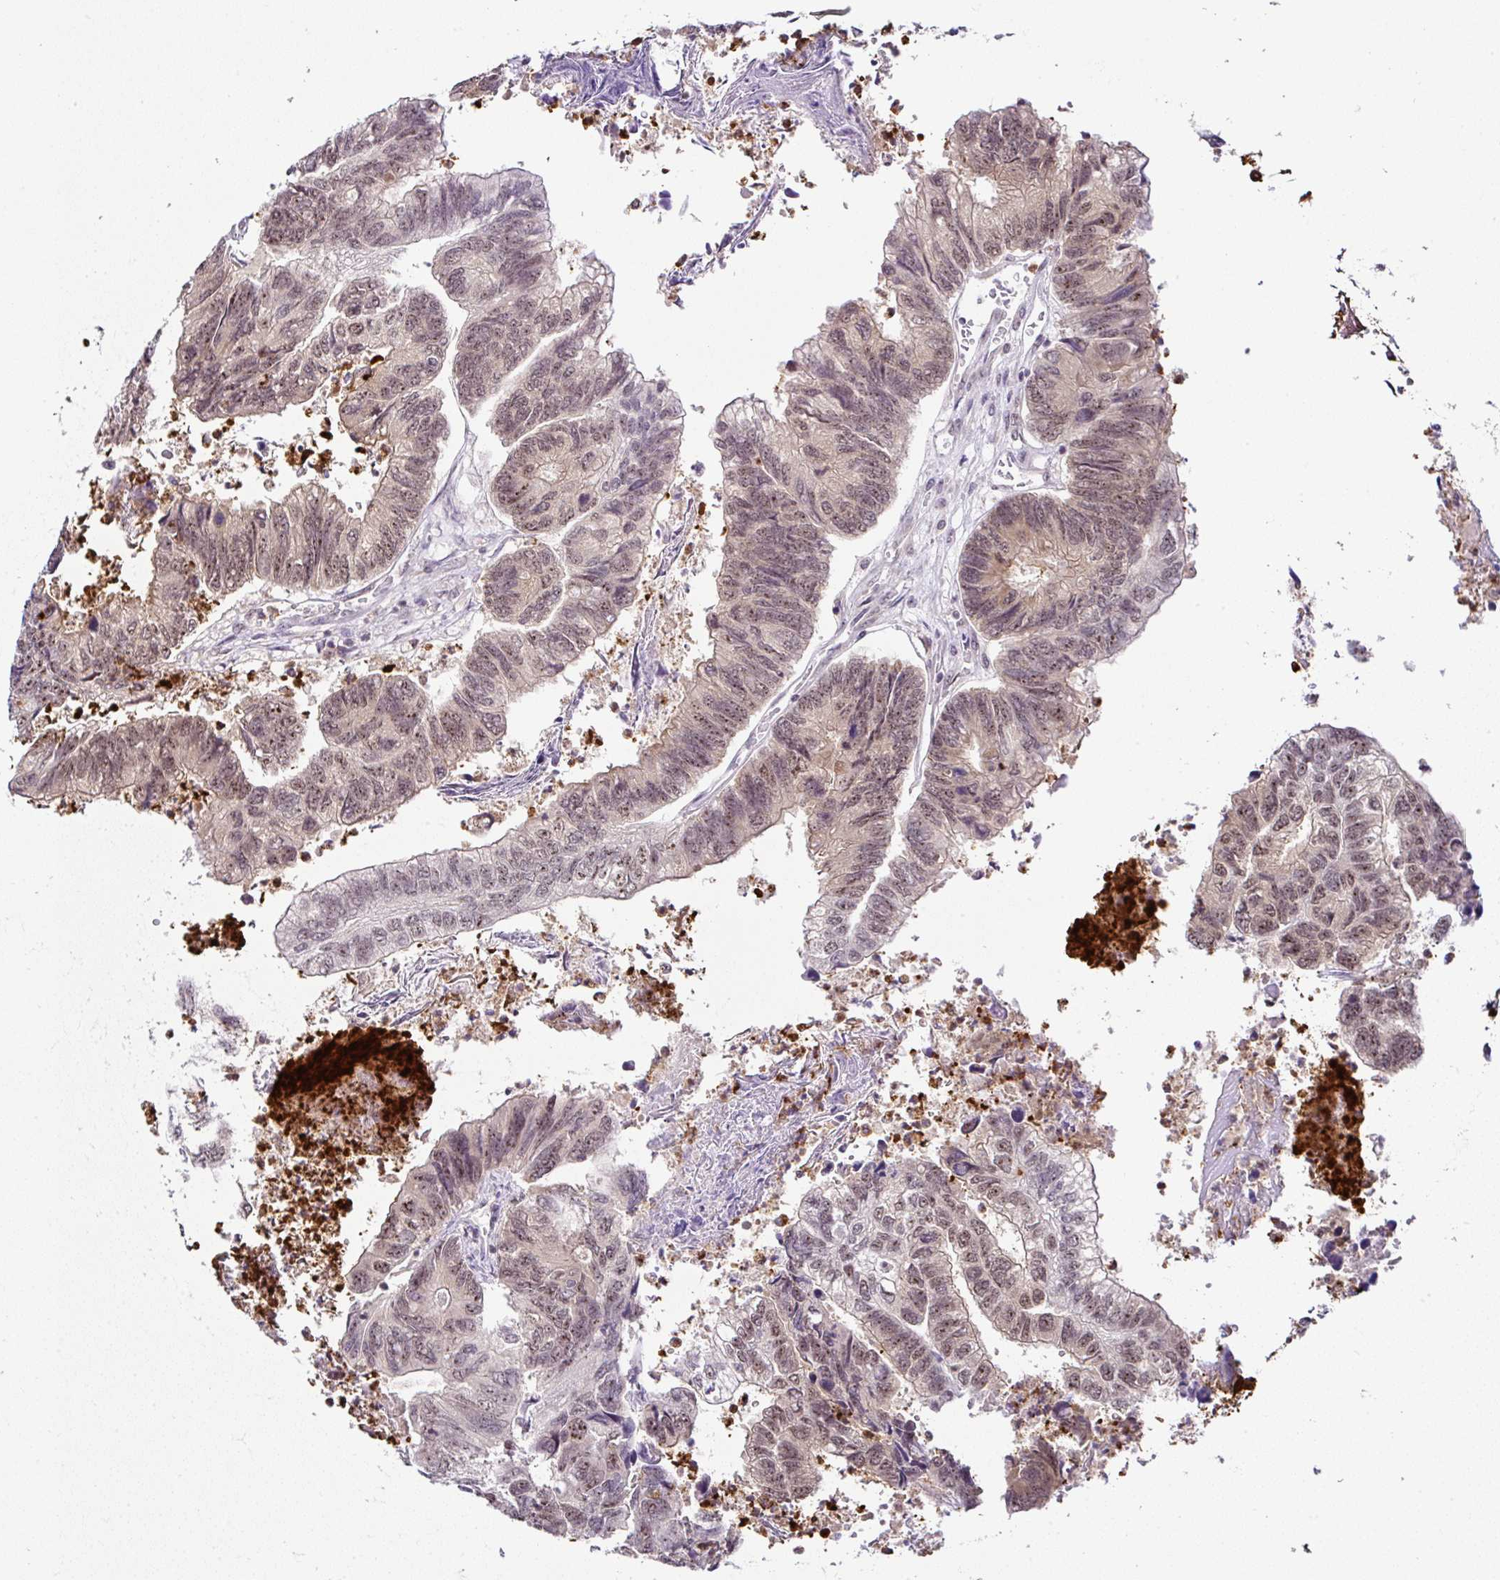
{"staining": {"intensity": "moderate", "quantity": ">75%", "location": "nuclear"}, "tissue": "colorectal cancer", "cell_type": "Tumor cells", "image_type": "cancer", "snomed": [{"axis": "morphology", "description": "Adenocarcinoma, NOS"}, {"axis": "topography", "description": "Colon"}], "caption": "An IHC micrograph of tumor tissue is shown. Protein staining in brown labels moderate nuclear positivity in adenocarcinoma (colorectal) within tumor cells.", "gene": "PTPN2", "patient": {"sex": "female", "age": 67}}